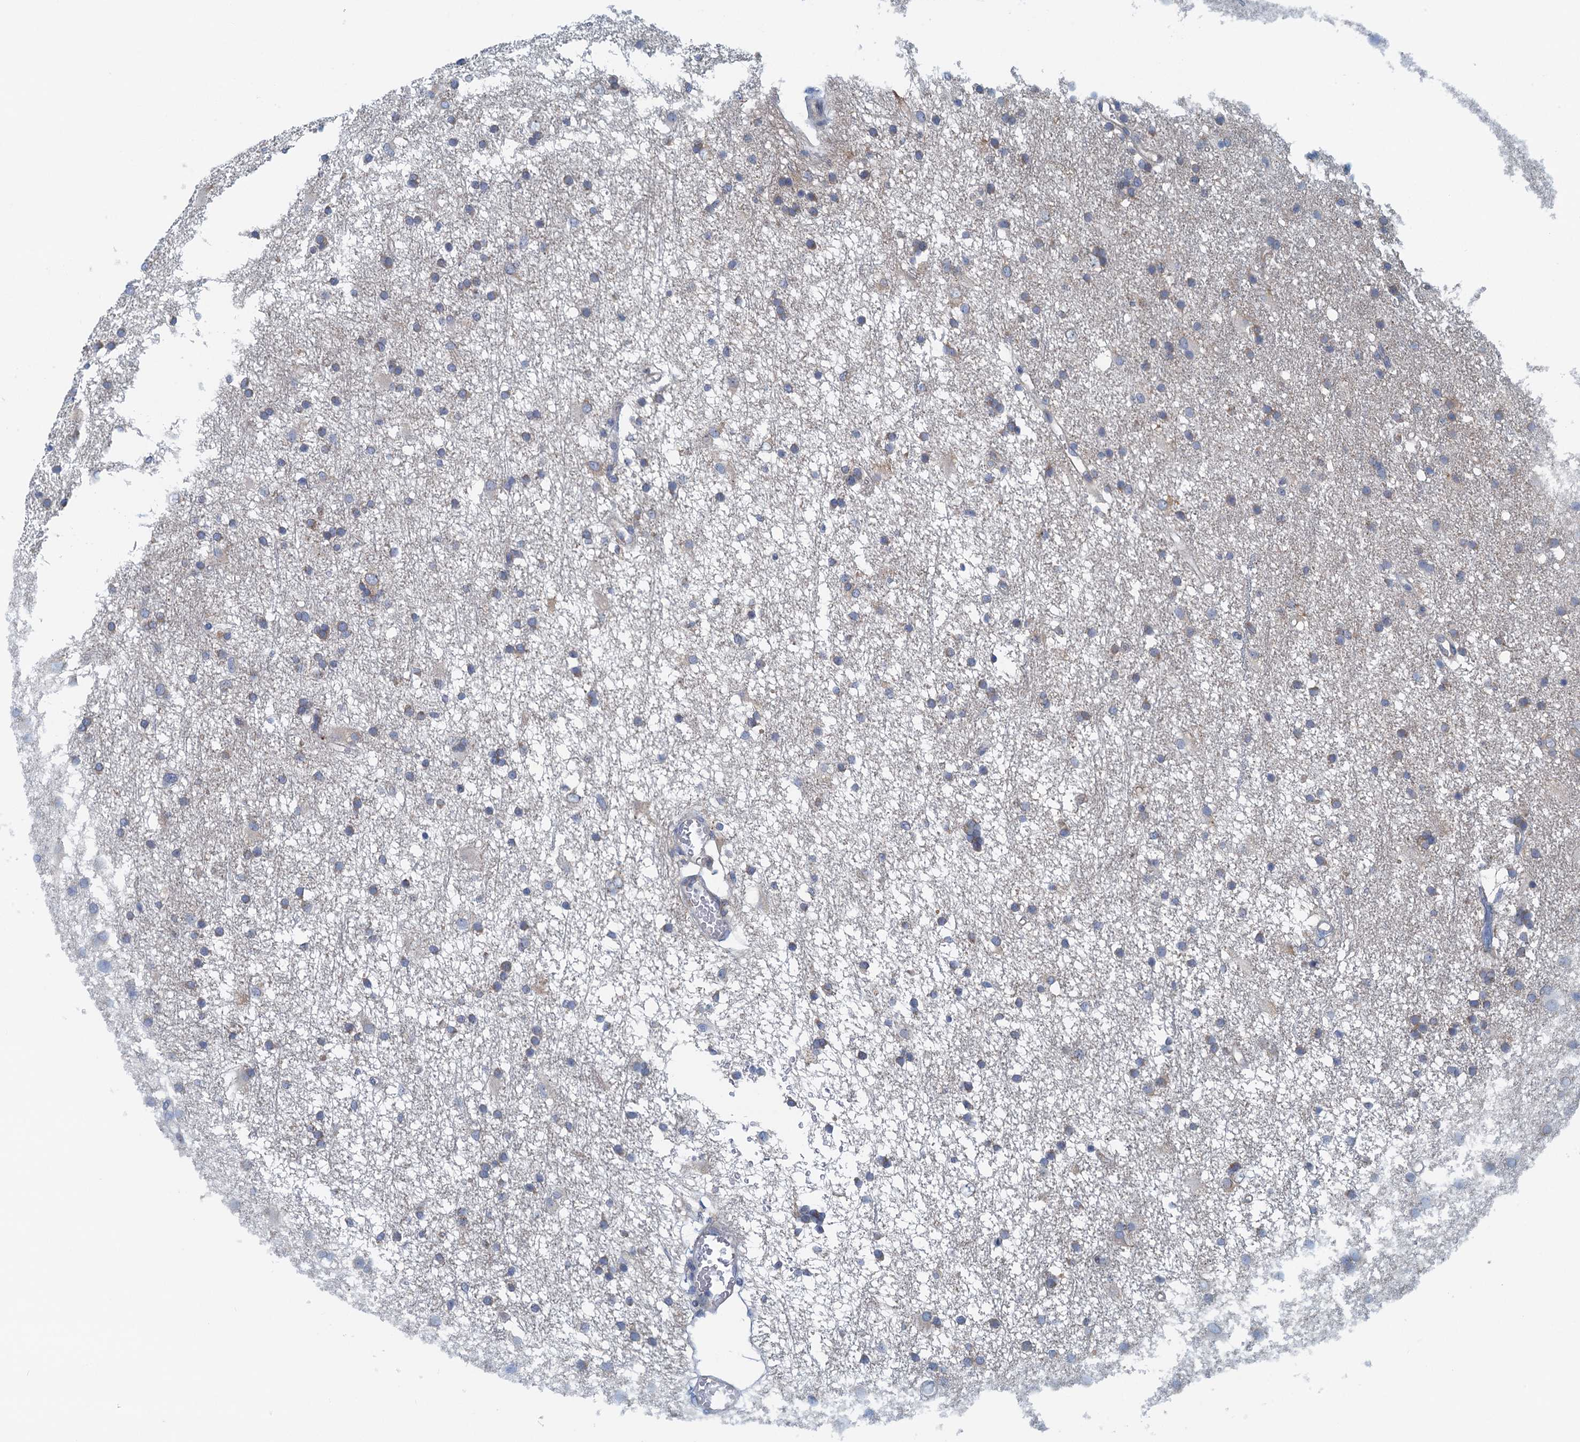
{"staining": {"intensity": "negative", "quantity": "none", "location": "none"}, "tissue": "glioma", "cell_type": "Tumor cells", "image_type": "cancer", "snomed": [{"axis": "morphology", "description": "Glioma, malignant, High grade"}, {"axis": "topography", "description": "Brain"}], "caption": "Malignant glioma (high-grade) was stained to show a protein in brown. There is no significant staining in tumor cells.", "gene": "MYDGF", "patient": {"sex": "male", "age": 77}}